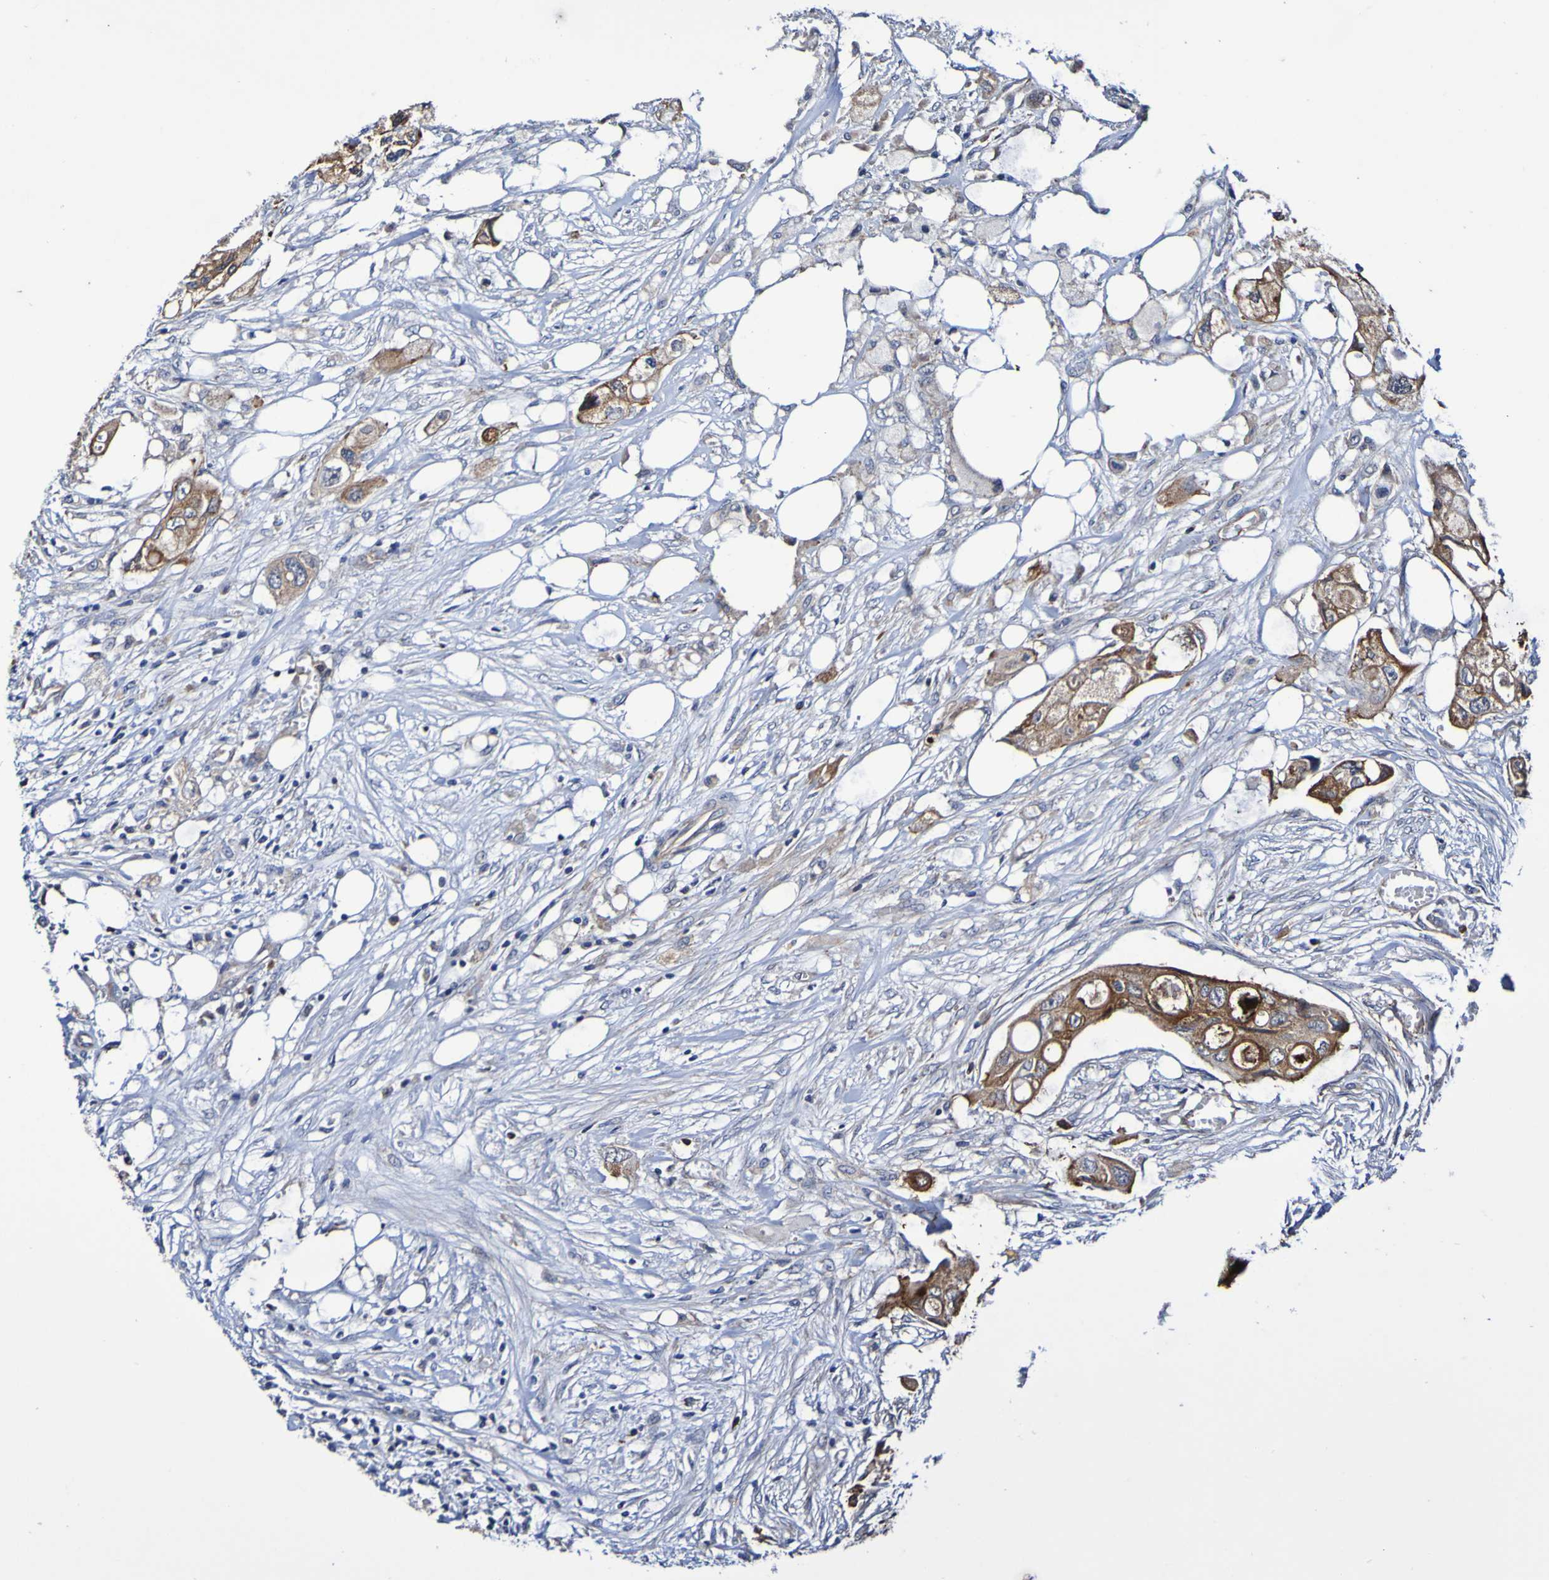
{"staining": {"intensity": "strong", "quantity": ">75%", "location": "cytoplasmic/membranous"}, "tissue": "colorectal cancer", "cell_type": "Tumor cells", "image_type": "cancer", "snomed": [{"axis": "morphology", "description": "Adenocarcinoma, NOS"}, {"axis": "topography", "description": "Colon"}], "caption": "Colorectal cancer (adenocarcinoma) stained with a brown dye reveals strong cytoplasmic/membranous positive expression in about >75% of tumor cells.", "gene": "GJB1", "patient": {"sex": "female", "age": 57}}